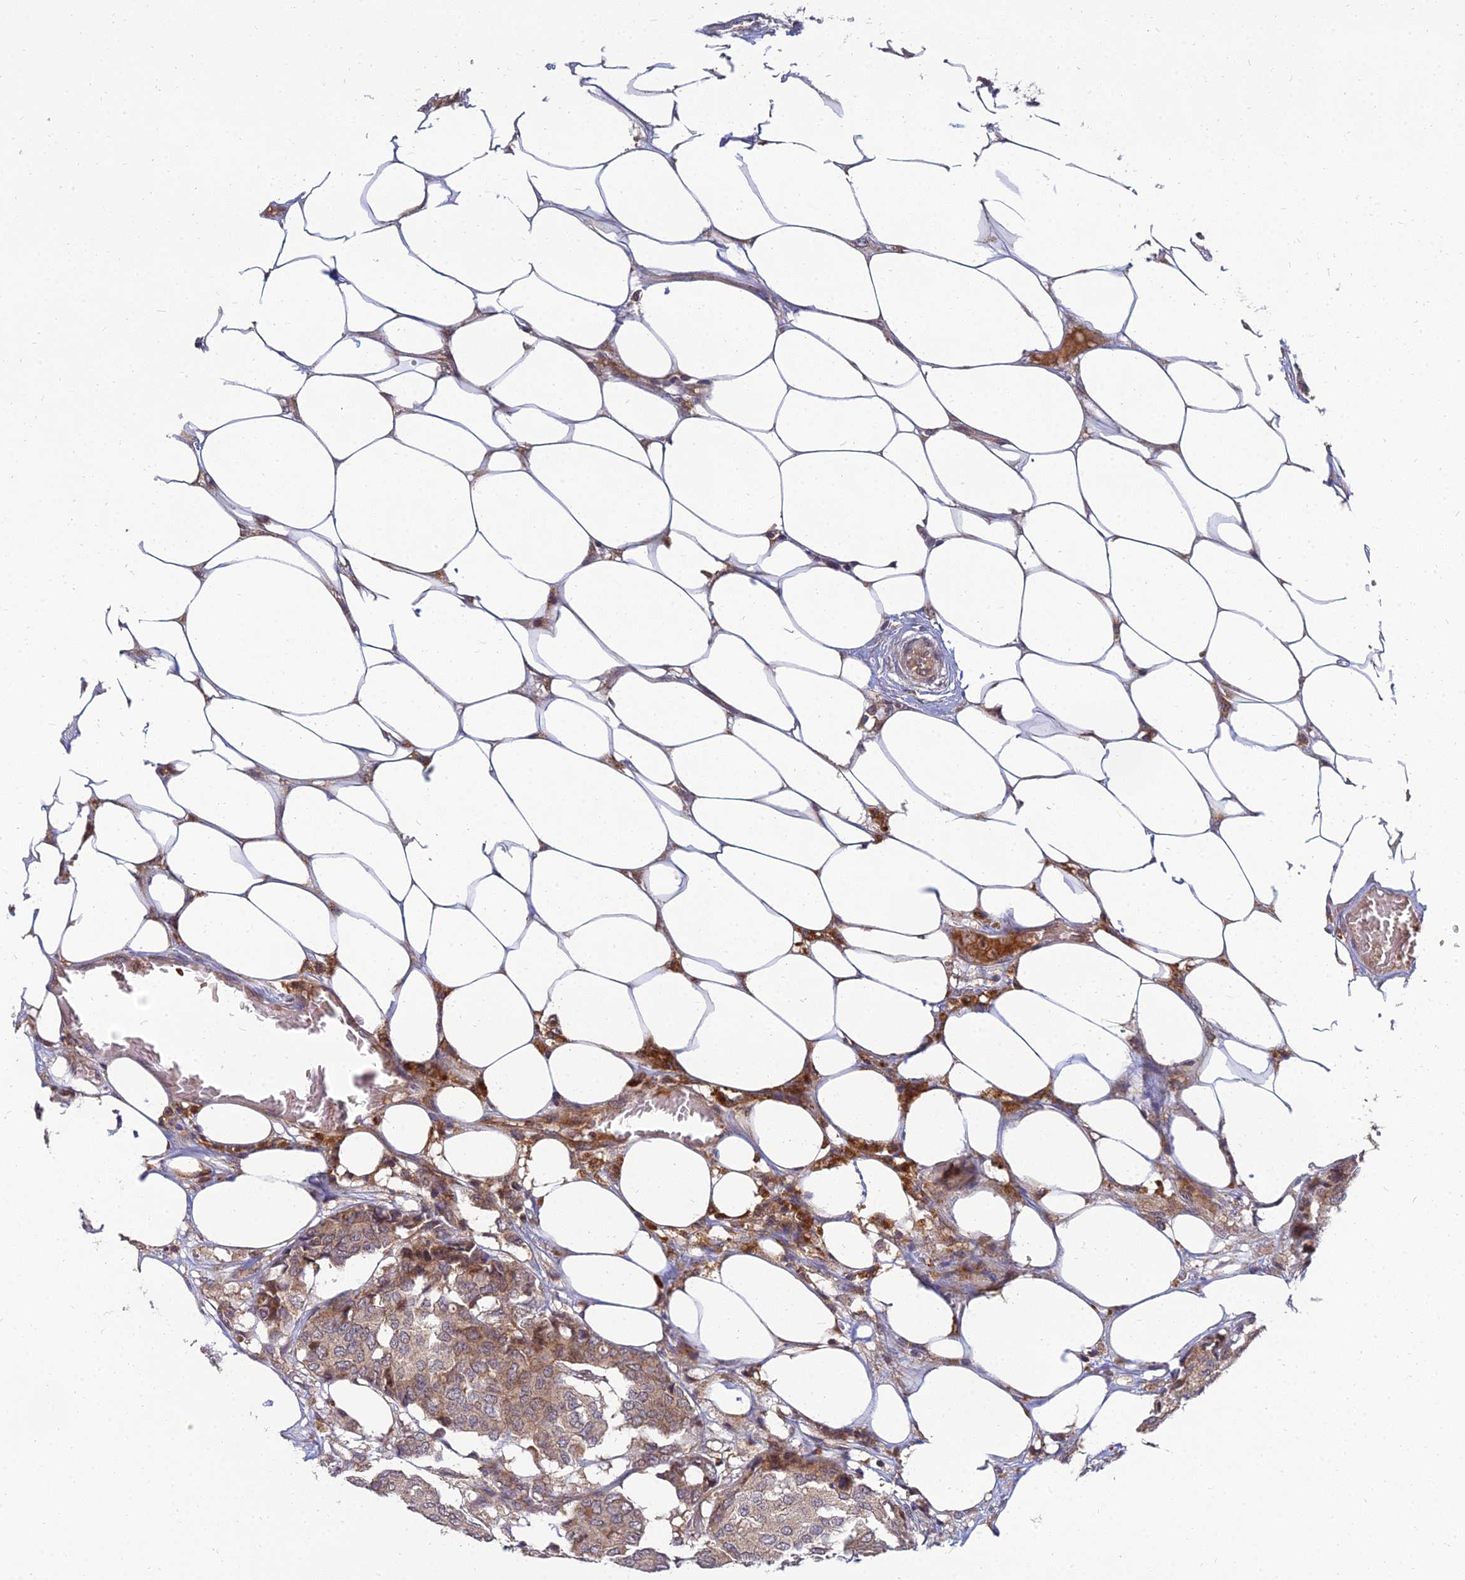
{"staining": {"intensity": "moderate", "quantity": "<25%", "location": "cytoplasmic/membranous"}, "tissue": "breast cancer", "cell_type": "Tumor cells", "image_type": "cancer", "snomed": [{"axis": "morphology", "description": "Duct carcinoma"}, {"axis": "topography", "description": "Breast"}], "caption": "Brown immunohistochemical staining in breast infiltrating ductal carcinoma demonstrates moderate cytoplasmic/membranous expression in approximately <25% of tumor cells.", "gene": "NPY", "patient": {"sex": "female", "age": 75}}